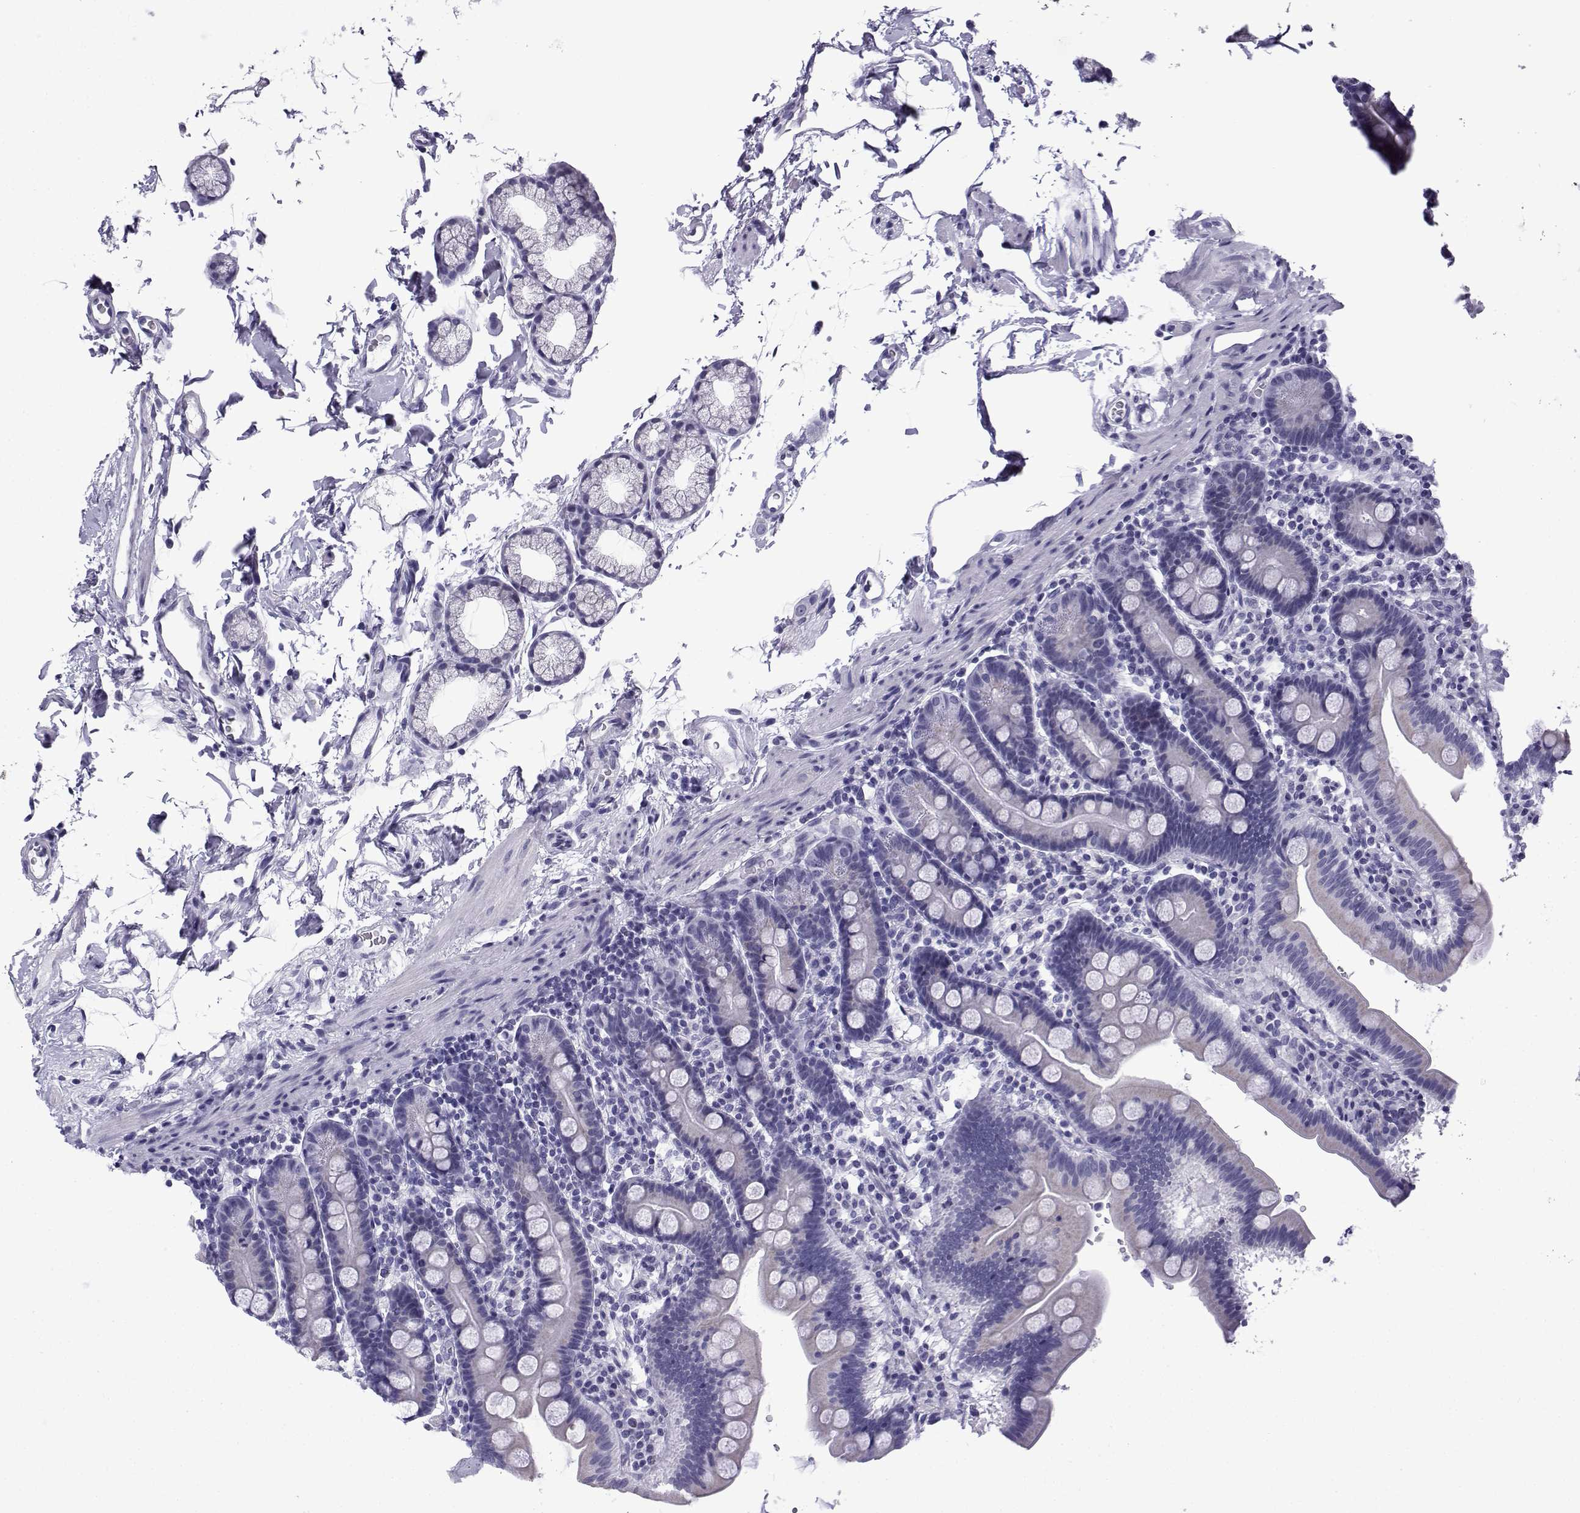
{"staining": {"intensity": "negative", "quantity": "none", "location": "none"}, "tissue": "duodenum", "cell_type": "Glandular cells", "image_type": "normal", "snomed": [{"axis": "morphology", "description": "Normal tissue, NOS"}, {"axis": "topography", "description": "Duodenum"}], "caption": "The image reveals no staining of glandular cells in unremarkable duodenum.", "gene": "ACRBP", "patient": {"sex": "male", "age": 59}}